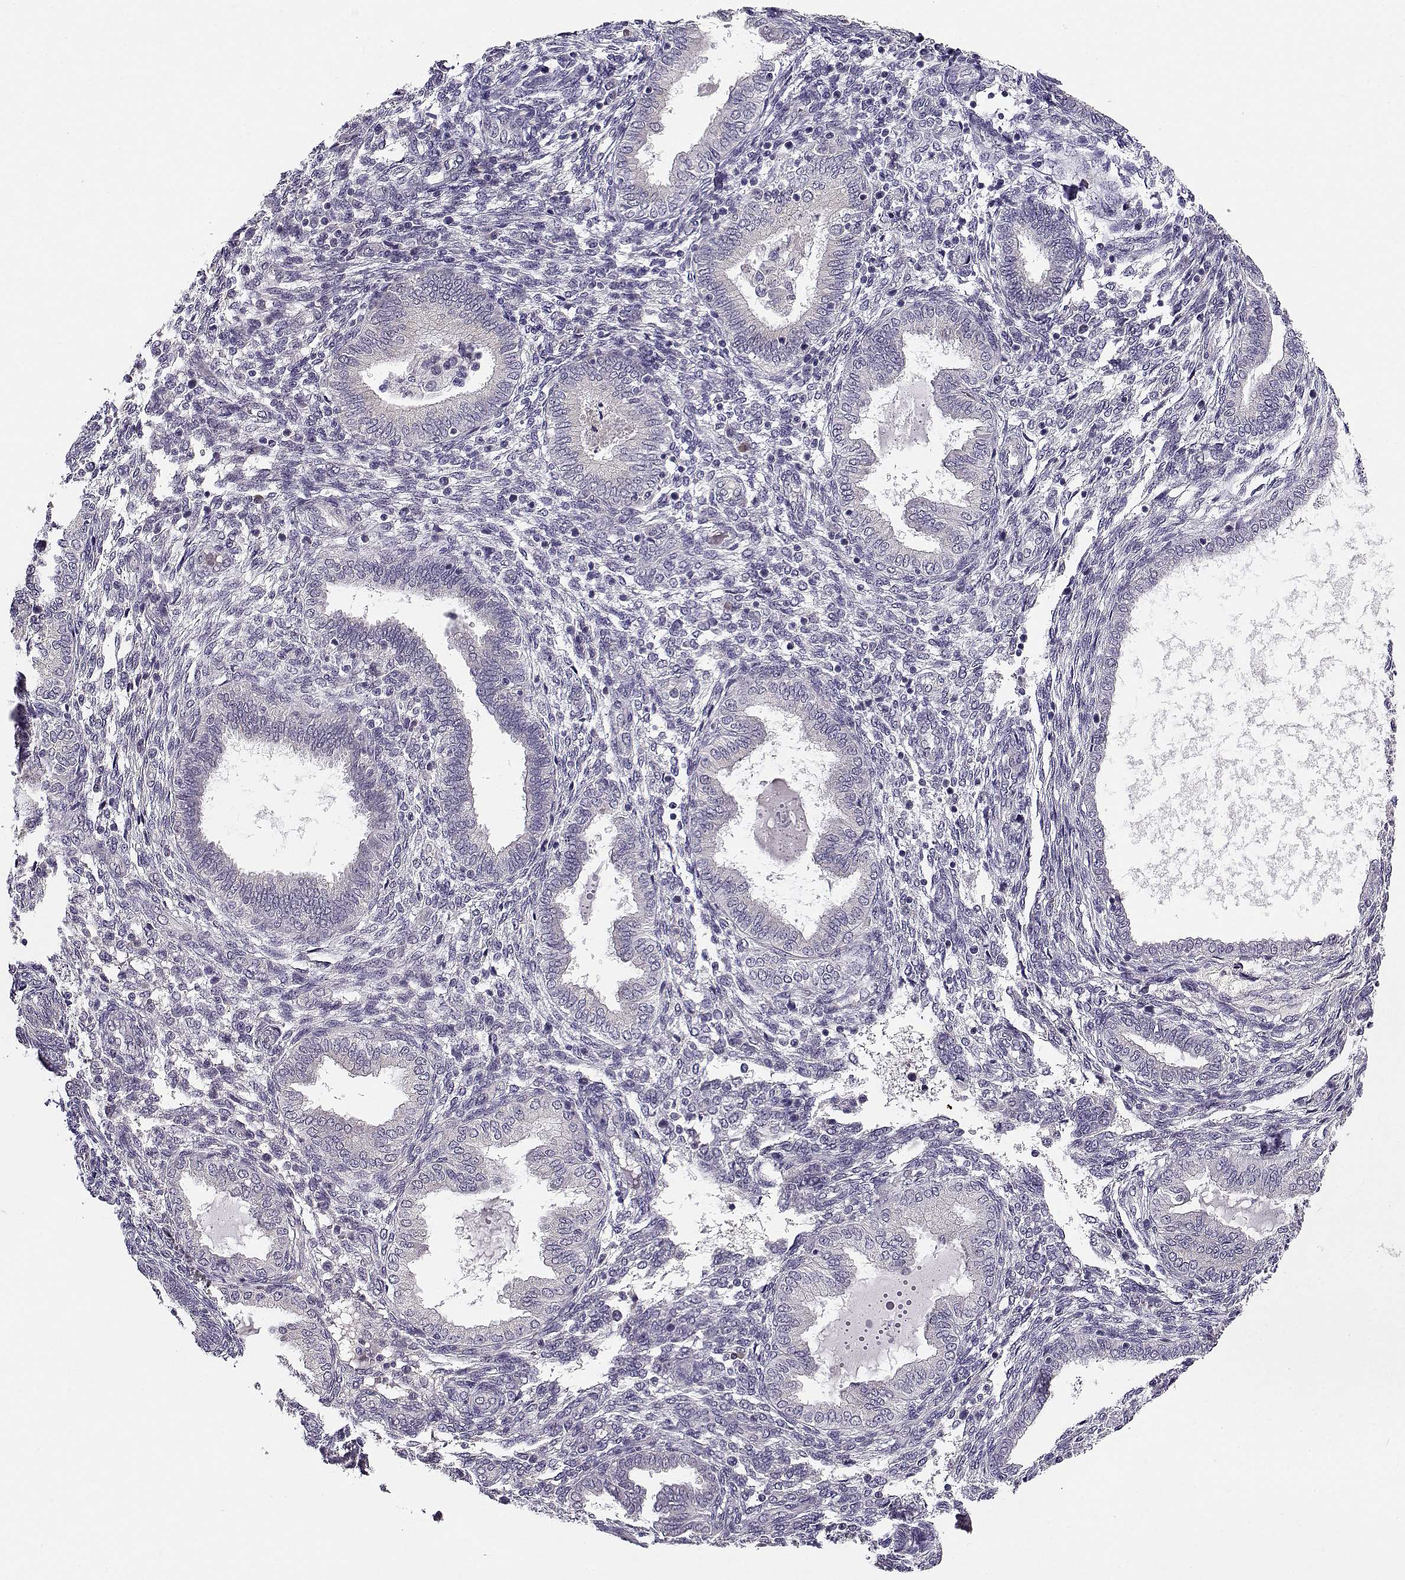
{"staining": {"intensity": "negative", "quantity": "none", "location": "none"}, "tissue": "endometrium", "cell_type": "Cells in endometrial stroma", "image_type": "normal", "snomed": [{"axis": "morphology", "description": "Normal tissue, NOS"}, {"axis": "topography", "description": "Endometrium"}], "caption": "Cells in endometrial stroma show no significant staining in unremarkable endometrium.", "gene": "TMEM145", "patient": {"sex": "female", "age": 42}}